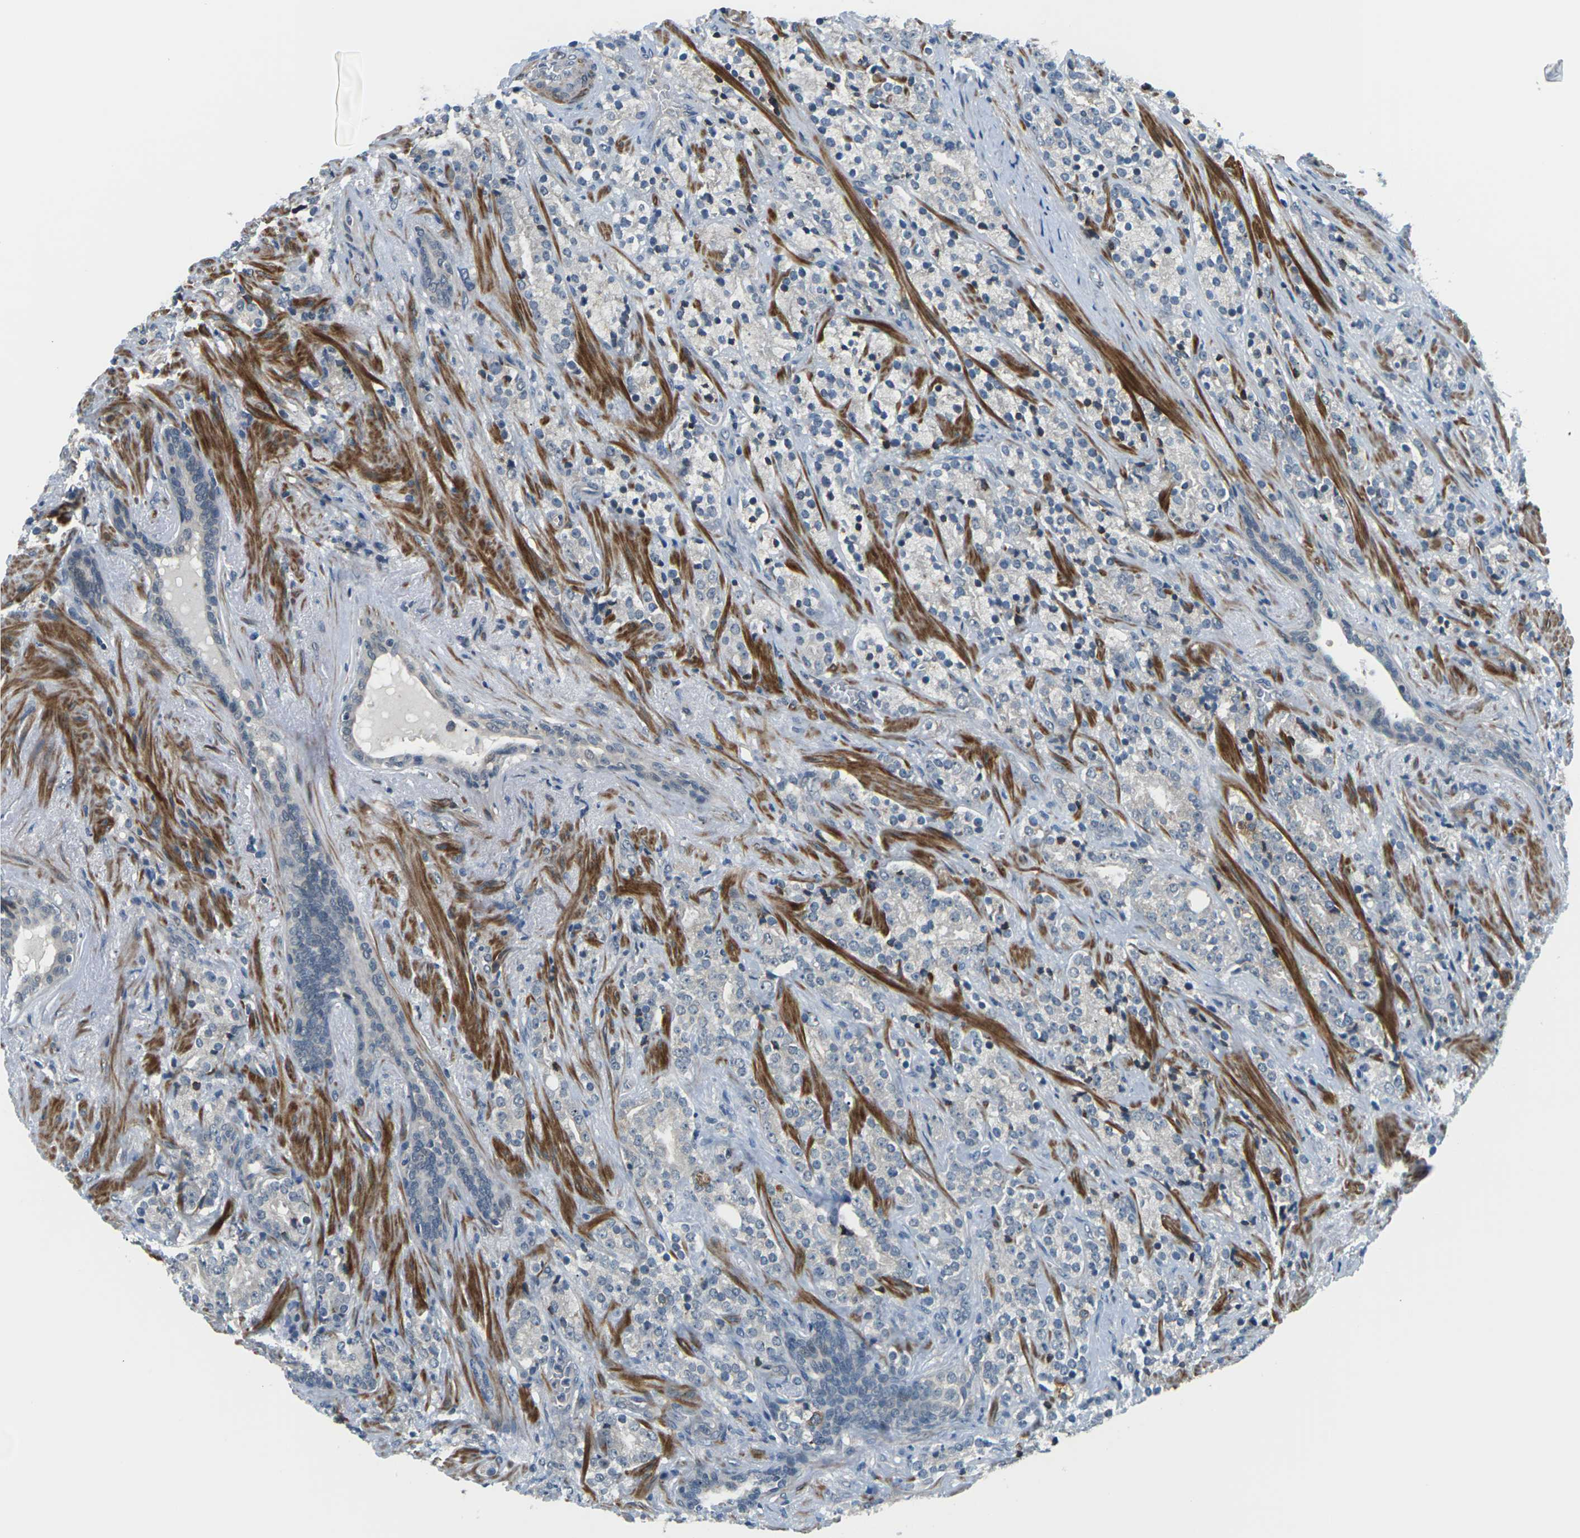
{"staining": {"intensity": "negative", "quantity": "none", "location": "none"}, "tissue": "prostate cancer", "cell_type": "Tumor cells", "image_type": "cancer", "snomed": [{"axis": "morphology", "description": "Adenocarcinoma, High grade"}, {"axis": "topography", "description": "Prostate"}], "caption": "There is no significant staining in tumor cells of prostate cancer. Nuclei are stained in blue.", "gene": "SLC13A3", "patient": {"sex": "male", "age": 71}}